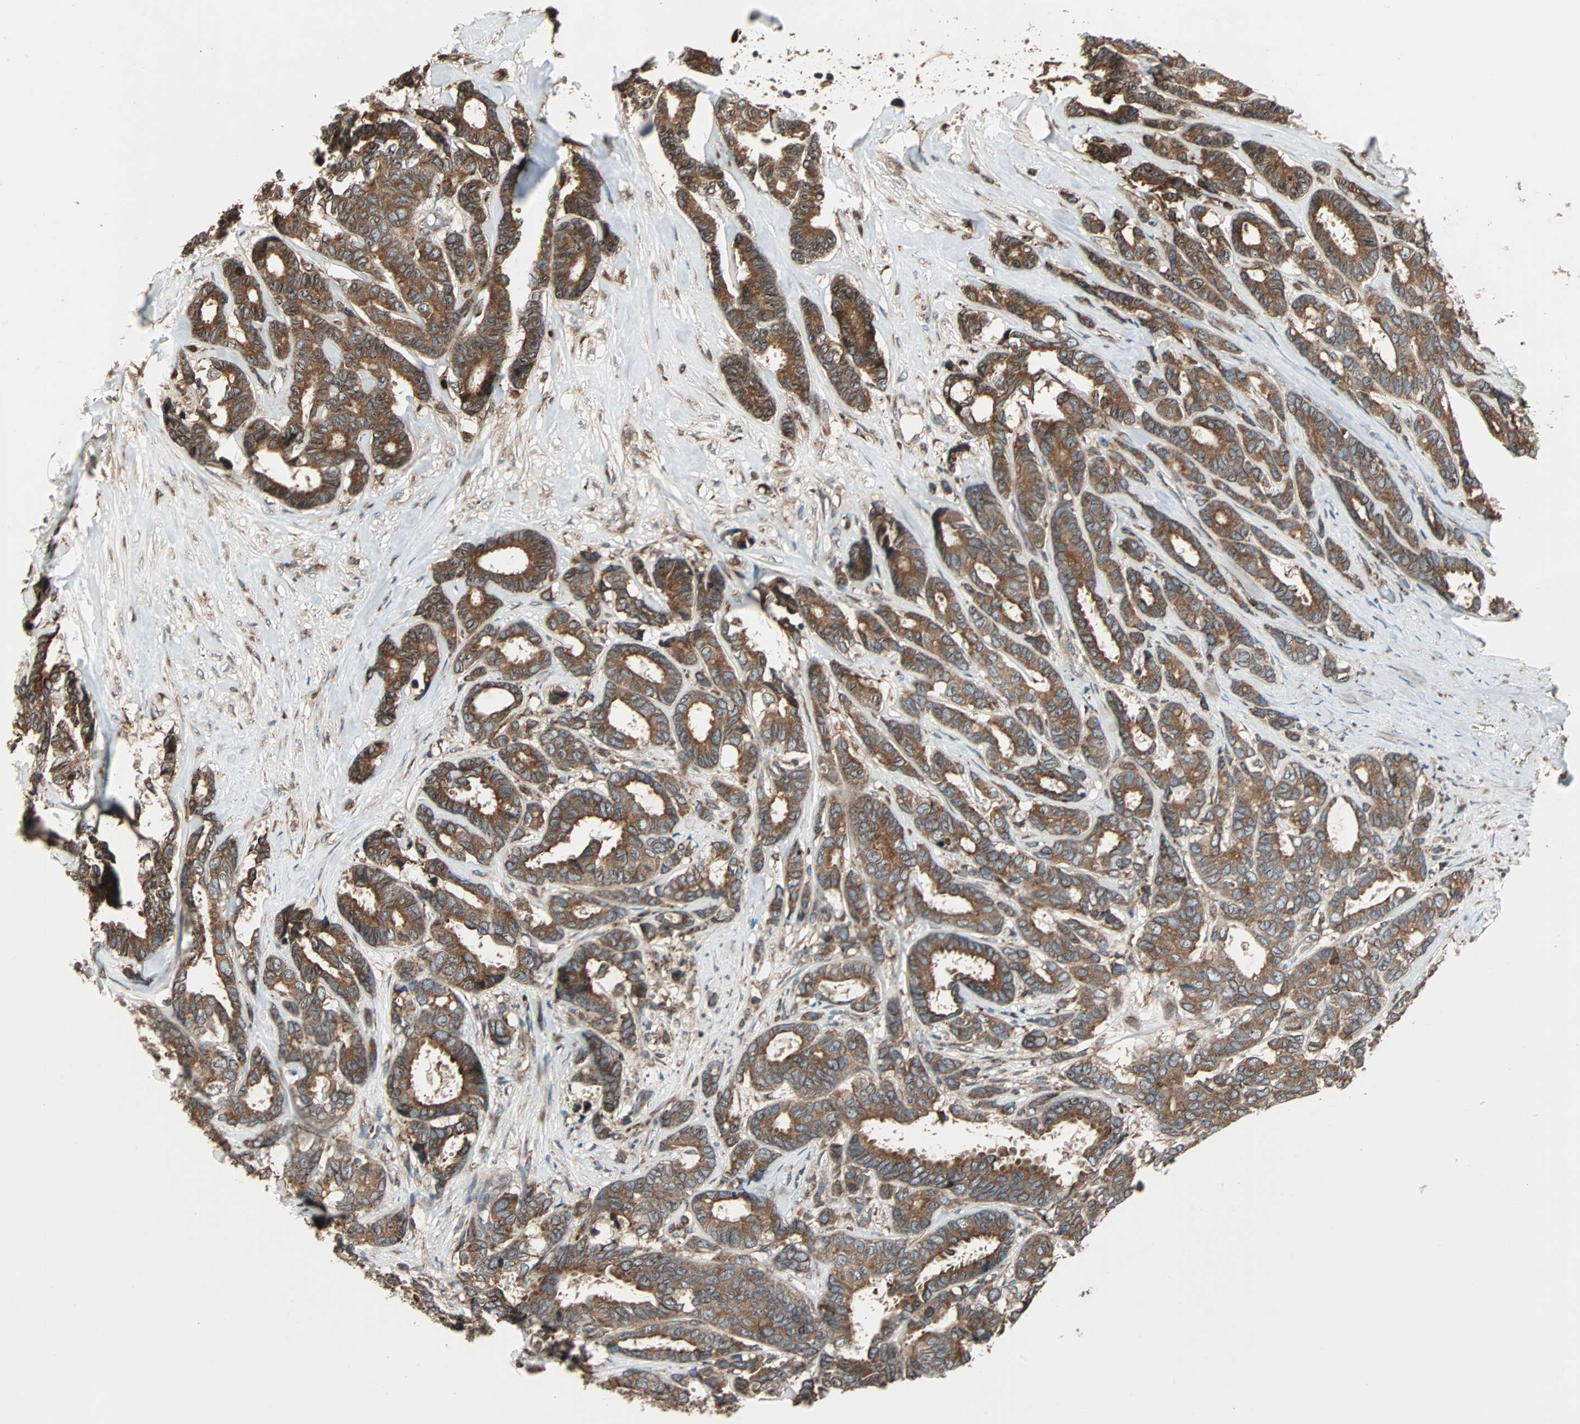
{"staining": {"intensity": "strong", "quantity": ">75%", "location": "cytoplasmic/membranous"}, "tissue": "breast cancer", "cell_type": "Tumor cells", "image_type": "cancer", "snomed": [{"axis": "morphology", "description": "Duct carcinoma"}, {"axis": "topography", "description": "Breast"}], "caption": "Protein expression analysis of breast intraductal carcinoma reveals strong cytoplasmic/membranous positivity in about >75% of tumor cells.", "gene": "RAB7A", "patient": {"sex": "female", "age": 87}}